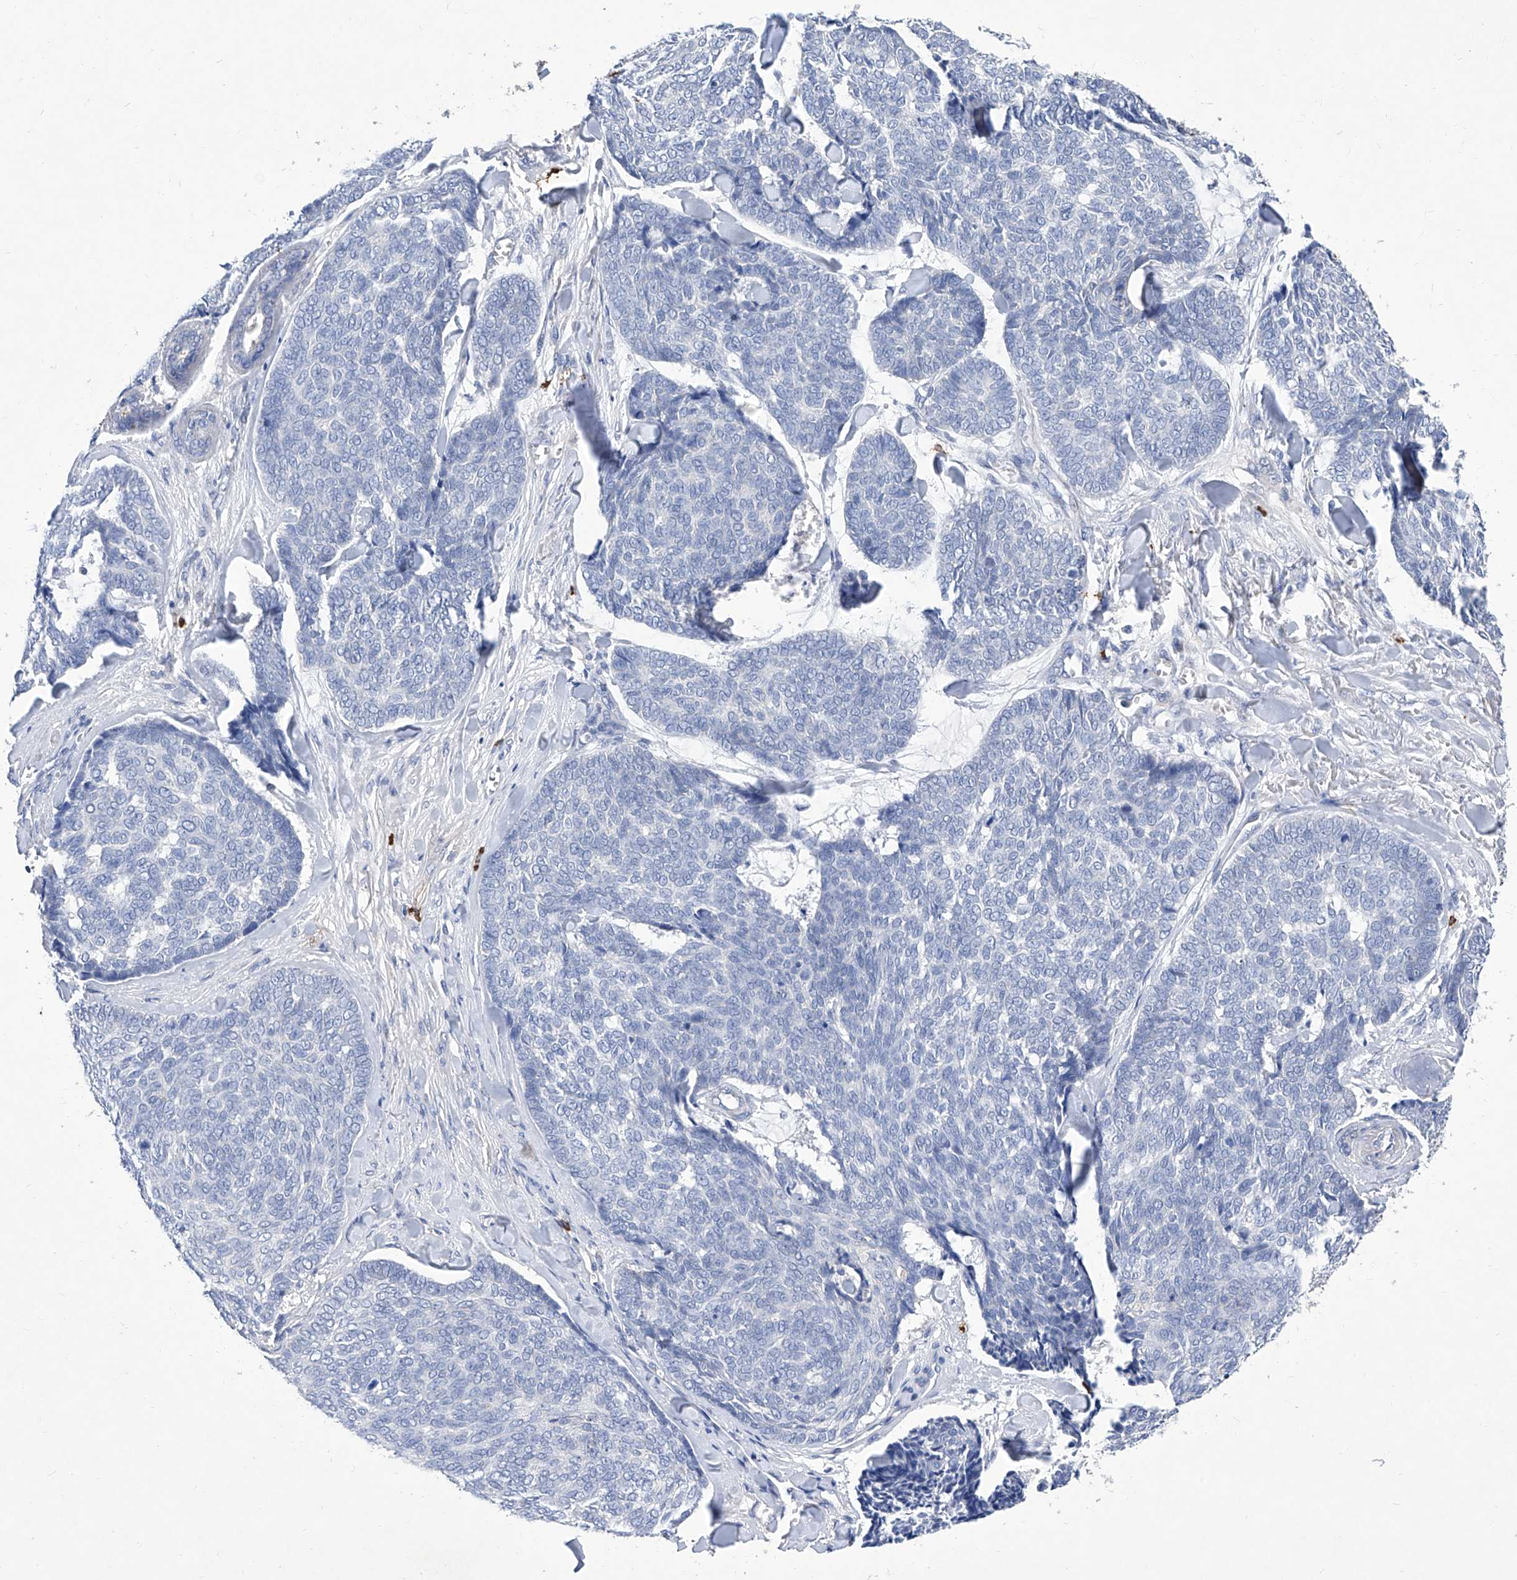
{"staining": {"intensity": "negative", "quantity": "none", "location": "none"}, "tissue": "skin cancer", "cell_type": "Tumor cells", "image_type": "cancer", "snomed": [{"axis": "morphology", "description": "Basal cell carcinoma"}, {"axis": "topography", "description": "Skin"}], "caption": "Histopathology image shows no protein staining in tumor cells of skin cancer tissue.", "gene": "IFNL2", "patient": {"sex": "male", "age": 84}}